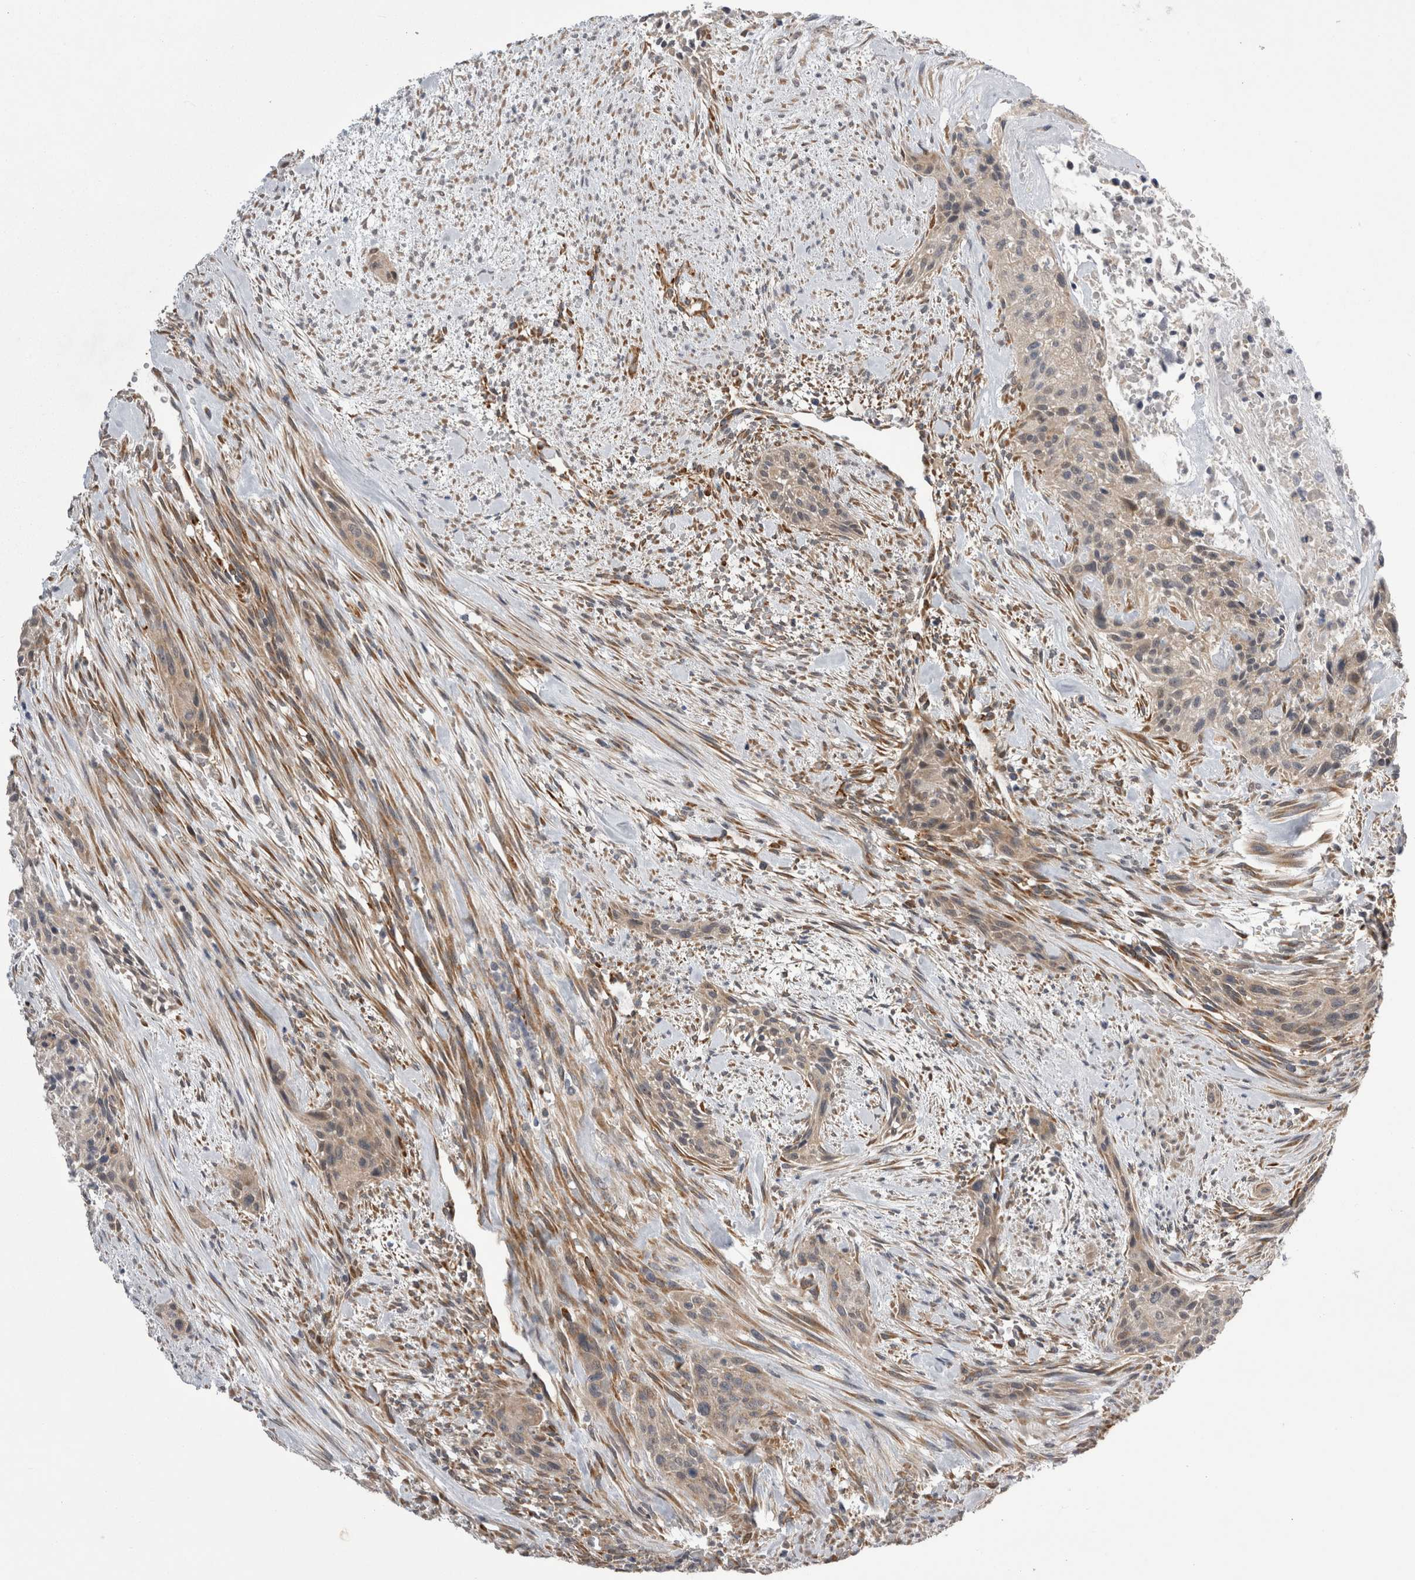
{"staining": {"intensity": "weak", "quantity": "25%-75%", "location": "cytoplasmic/membranous"}, "tissue": "urothelial cancer", "cell_type": "Tumor cells", "image_type": "cancer", "snomed": [{"axis": "morphology", "description": "Urothelial carcinoma, High grade"}, {"axis": "topography", "description": "Urinary bladder"}], "caption": "Immunohistochemical staining of urothelial carcinoma (high-grade) exhibits weak cytoplasmic/membranous protein positivity in about 25%-75% of tumor cells.", "gene": "ARHGAP29", "patient": {"sex": "male", "age": 35}}